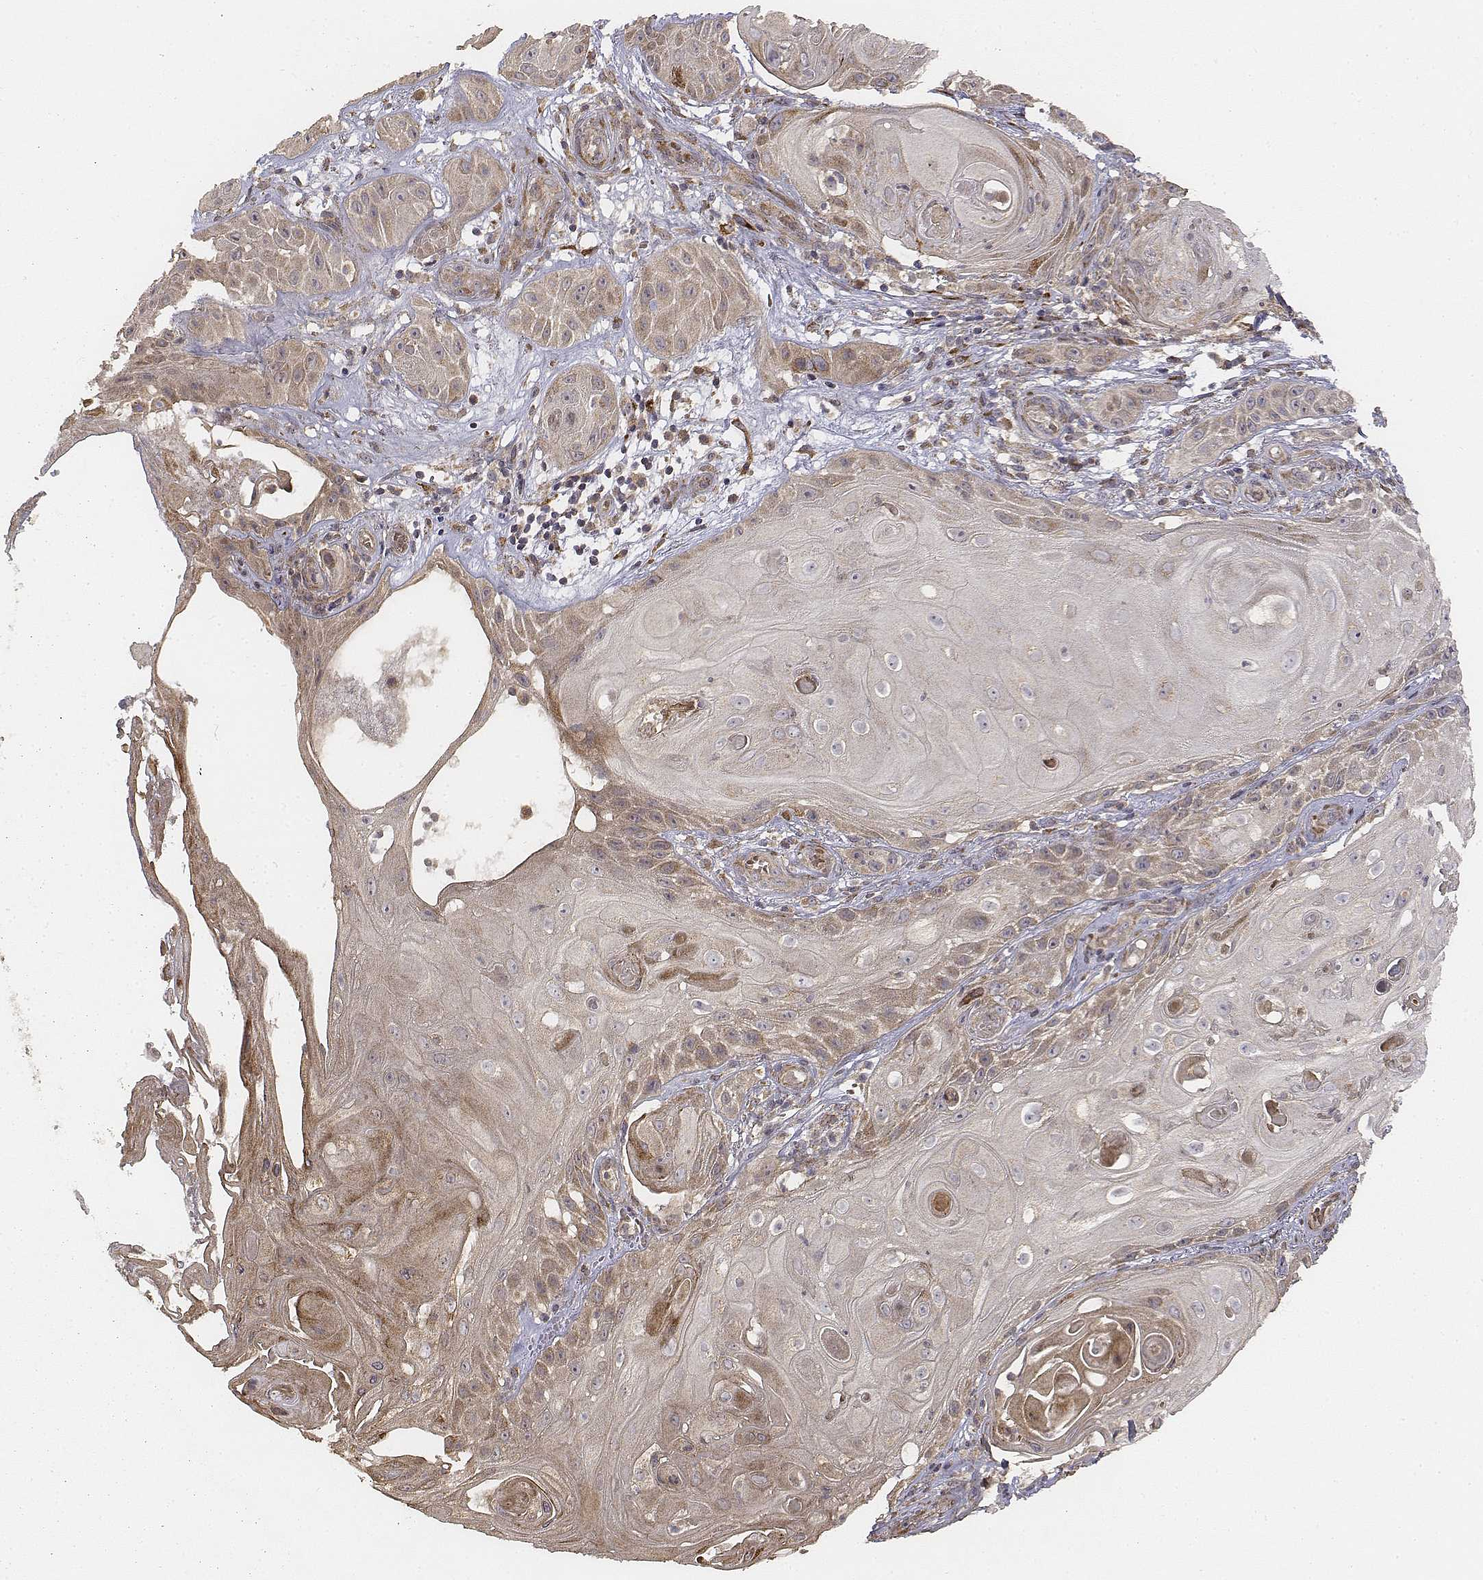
{"staining": {"intensity": "moderate", "quantity": "25%-75%", "location": "cytoplasmic/membranous"}, "tissue": "skin cancer", "cell_type": "Tumor cells", "image_type": "cancer", "snomed": [{"axis": "morphology", "description": "Squamous cell carcinoma, NOS"}, {"axis": "topography", "description": "Skin"}], "caption": "Protein staining by IHC displays moderate cytoplasmic/membranous staining in approximately 25%-75% of tumor cells in skin squamous cell carcinoma.", "gene": "FBXO21", "patient": {"sex": "male", "age": 62}}